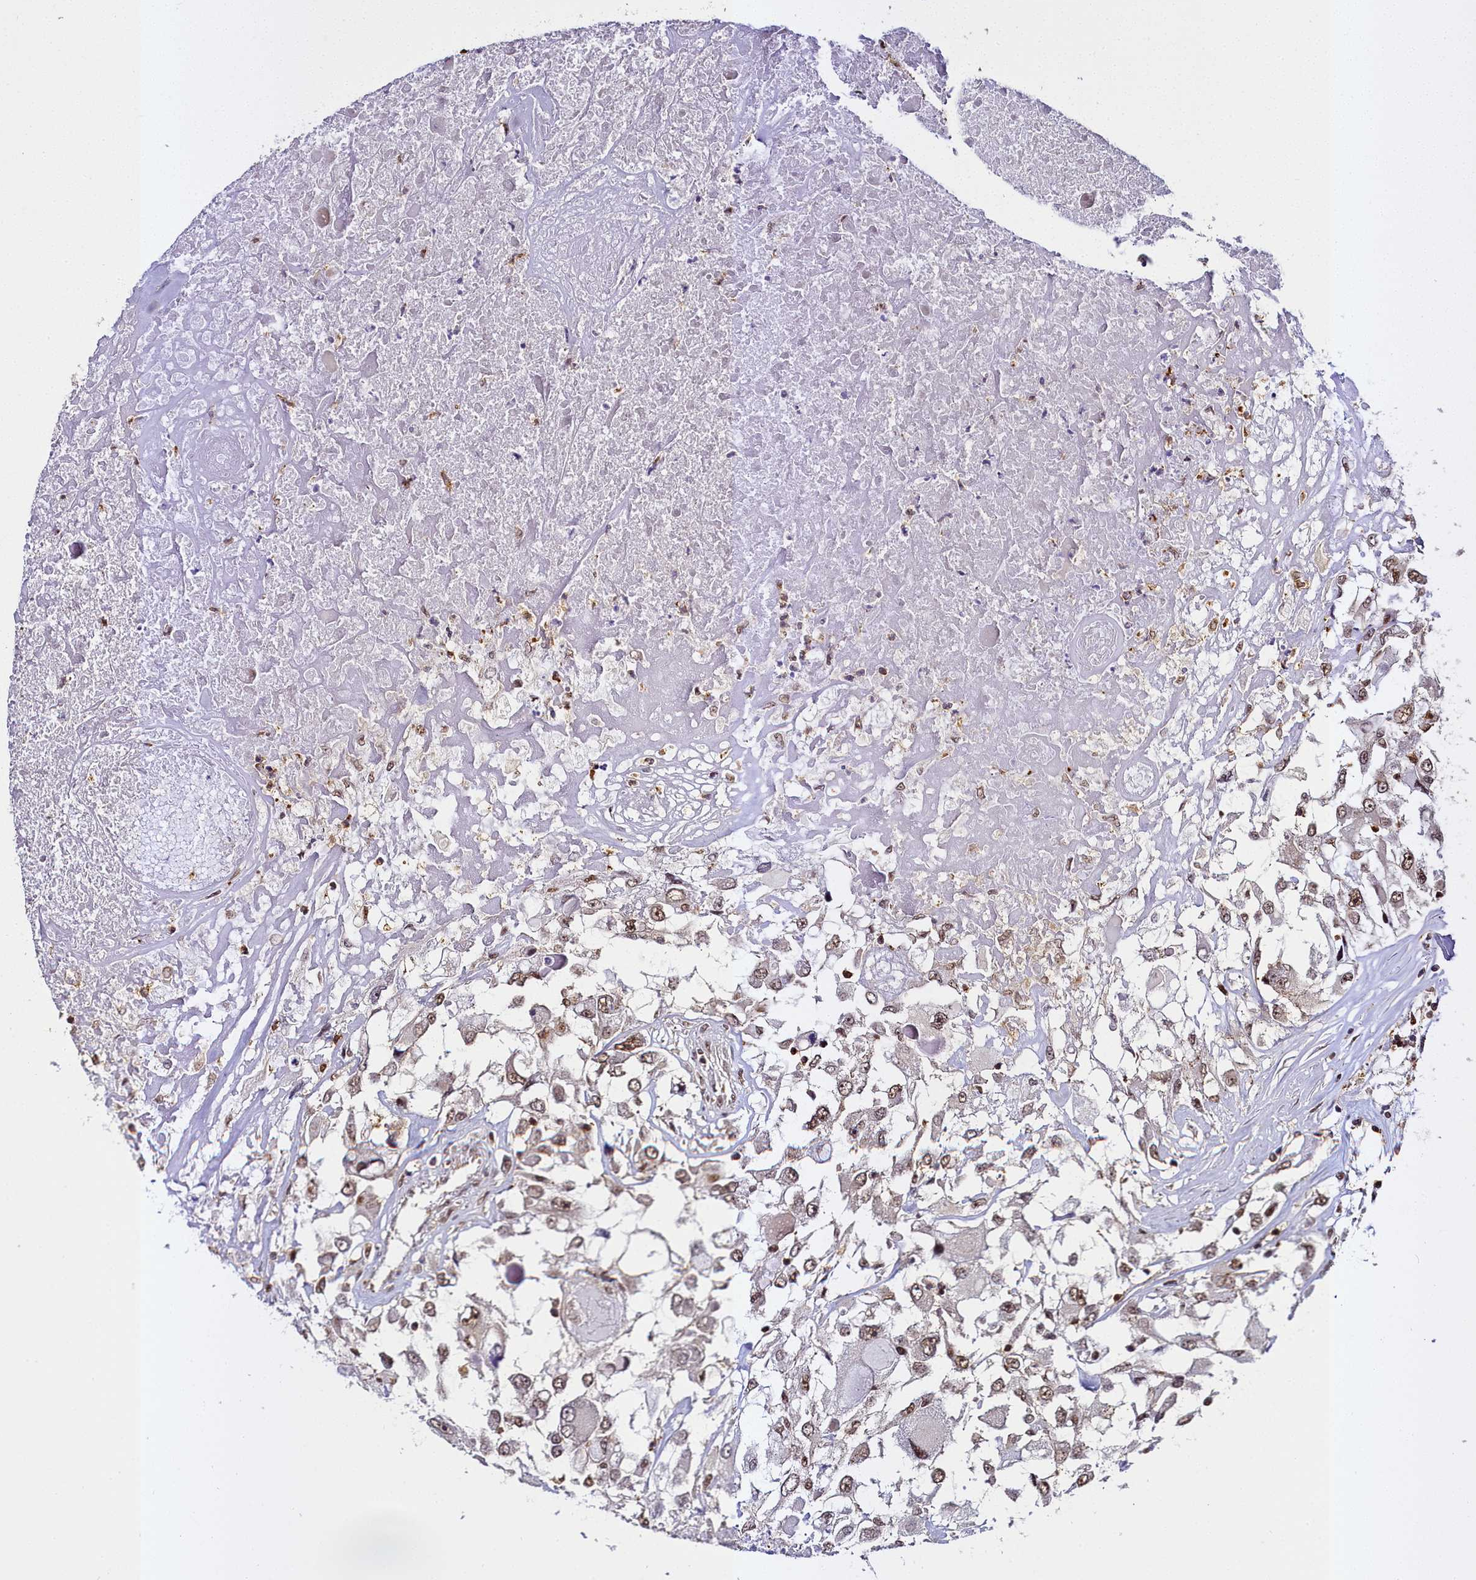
{"staining": {"intensity": "moderate", "quantity": ">75%", "location": "nuclear"}, "tissue": "renal cancer", "cell_type": "Tumor cells", "image_type": "cancer", "snomed": [{"axis": "morphology", "description": "Adenocarcinoma, NOS"}, {"axis": "topography", "description": "Kidney"}], "caption": "Protein expression analysis of renal cancer demonstrates moderate nuclear expression in about >75% of tumor cells. The protein of interest is stained brown, and the nuclei are stained in blue (DAB (3,3'-diaminobenzidine) IHC with brightfield microscopy, high magnification).", "gene": "PPP4C", "patient": {"sex": "female", "age": 52}}